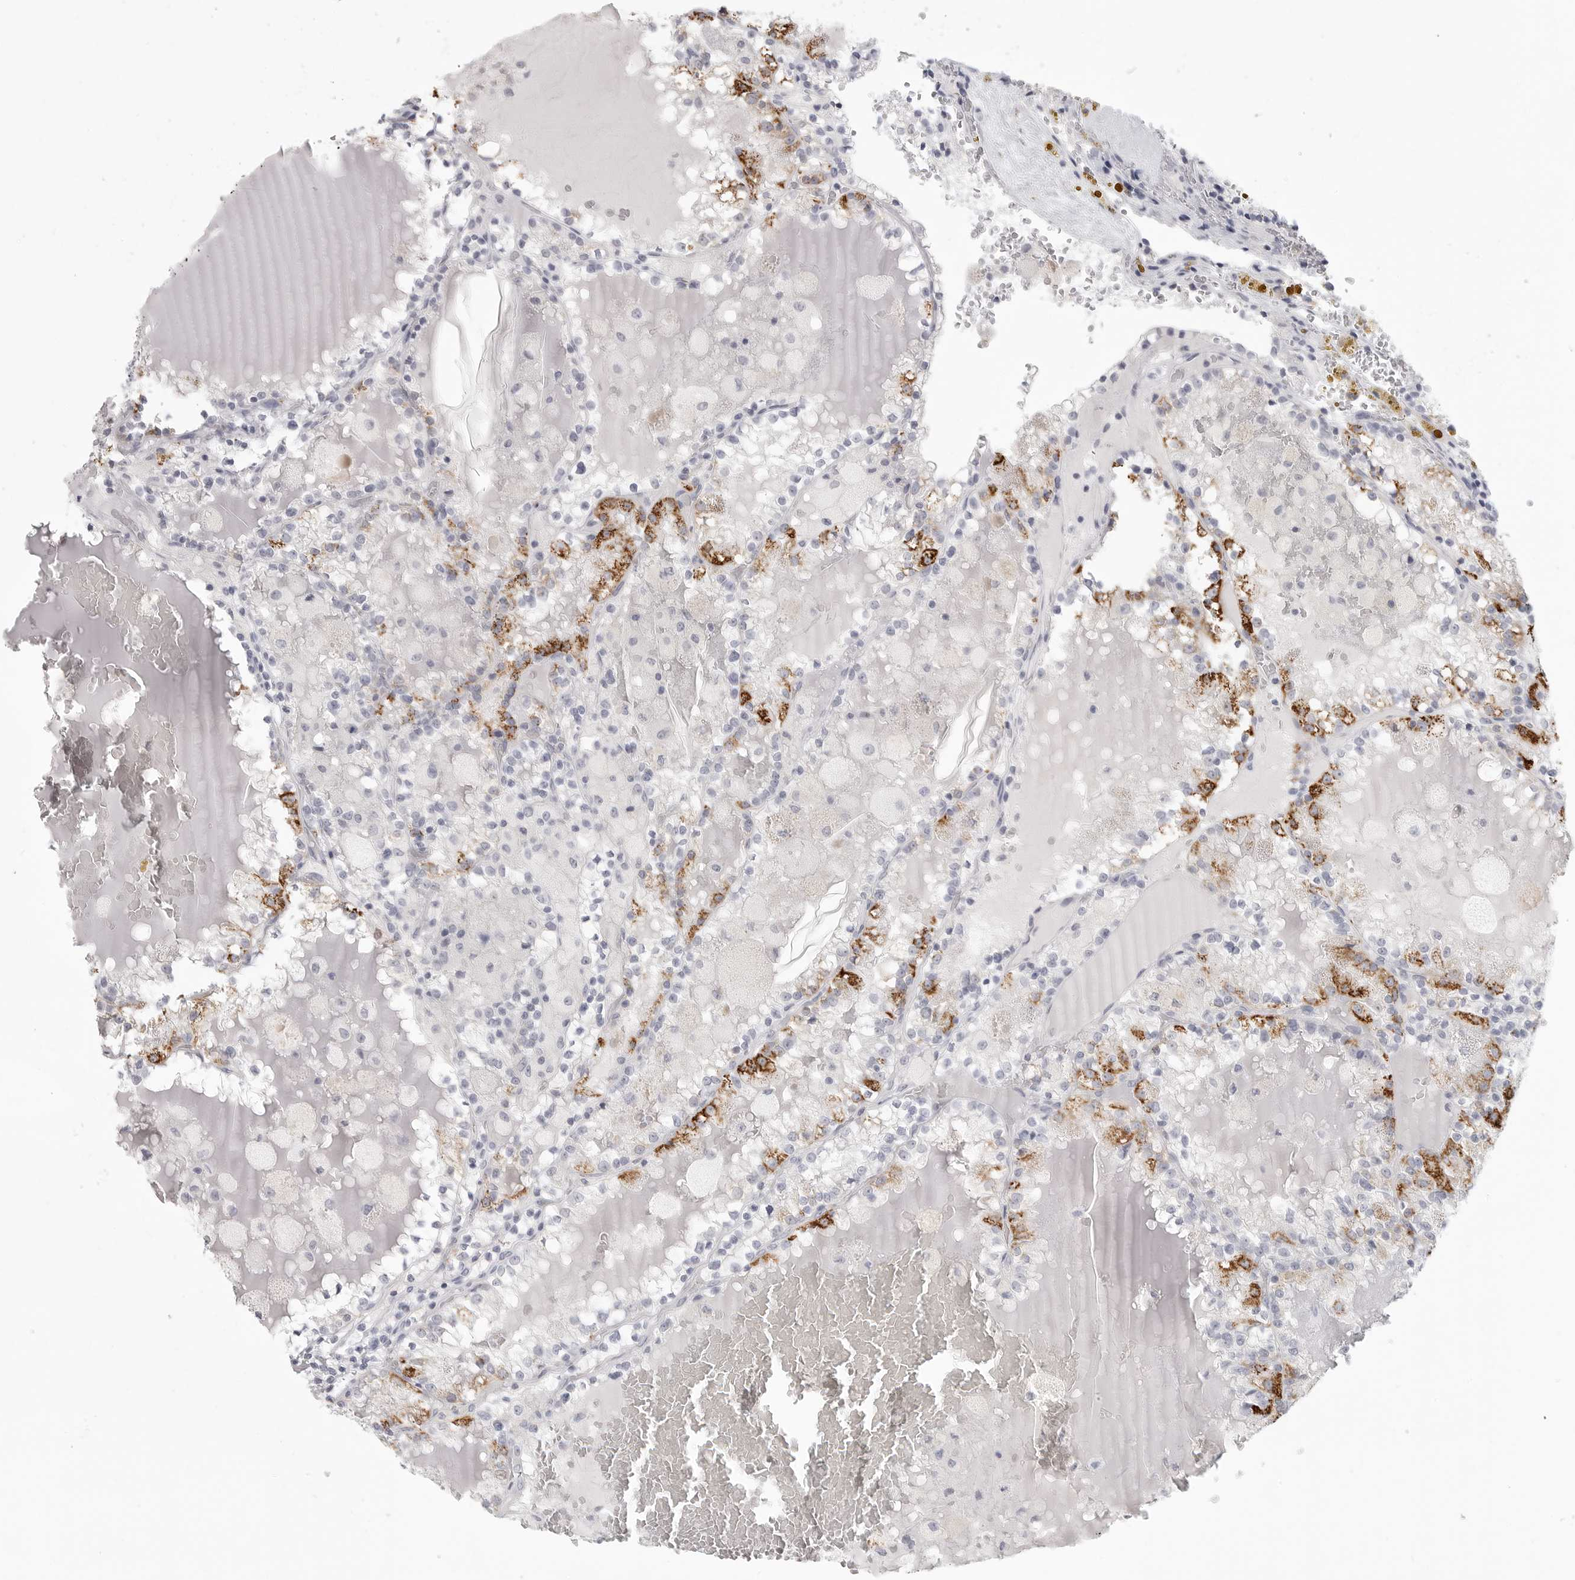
{"staining": {"intensity": "strong", "quantity": "25%-75%", "location": "cytoplasmic/membranous"}, "tissue": "renal cancer", "cell_type": "Tumor cells", "image_type": "cancer", "snomed": [{"axis": "morphology", "description": "Adenocarcinoma, NOS"}, {"axis": "topography", "description": "Kidney"}], "caption": "DAB (3,3'-diaminobenzidine) immunohistochemical staining of renal cancer (adenocarcinoma) shows strong cytoplasmic/membranous protein expression in about 25%-75% of tumor cells. Immunohistochemistry stains the protein in brown and the nuclei are stained blue.", "gene": "HMGCS2", "patient": {"sex": "female", "age": 56}}